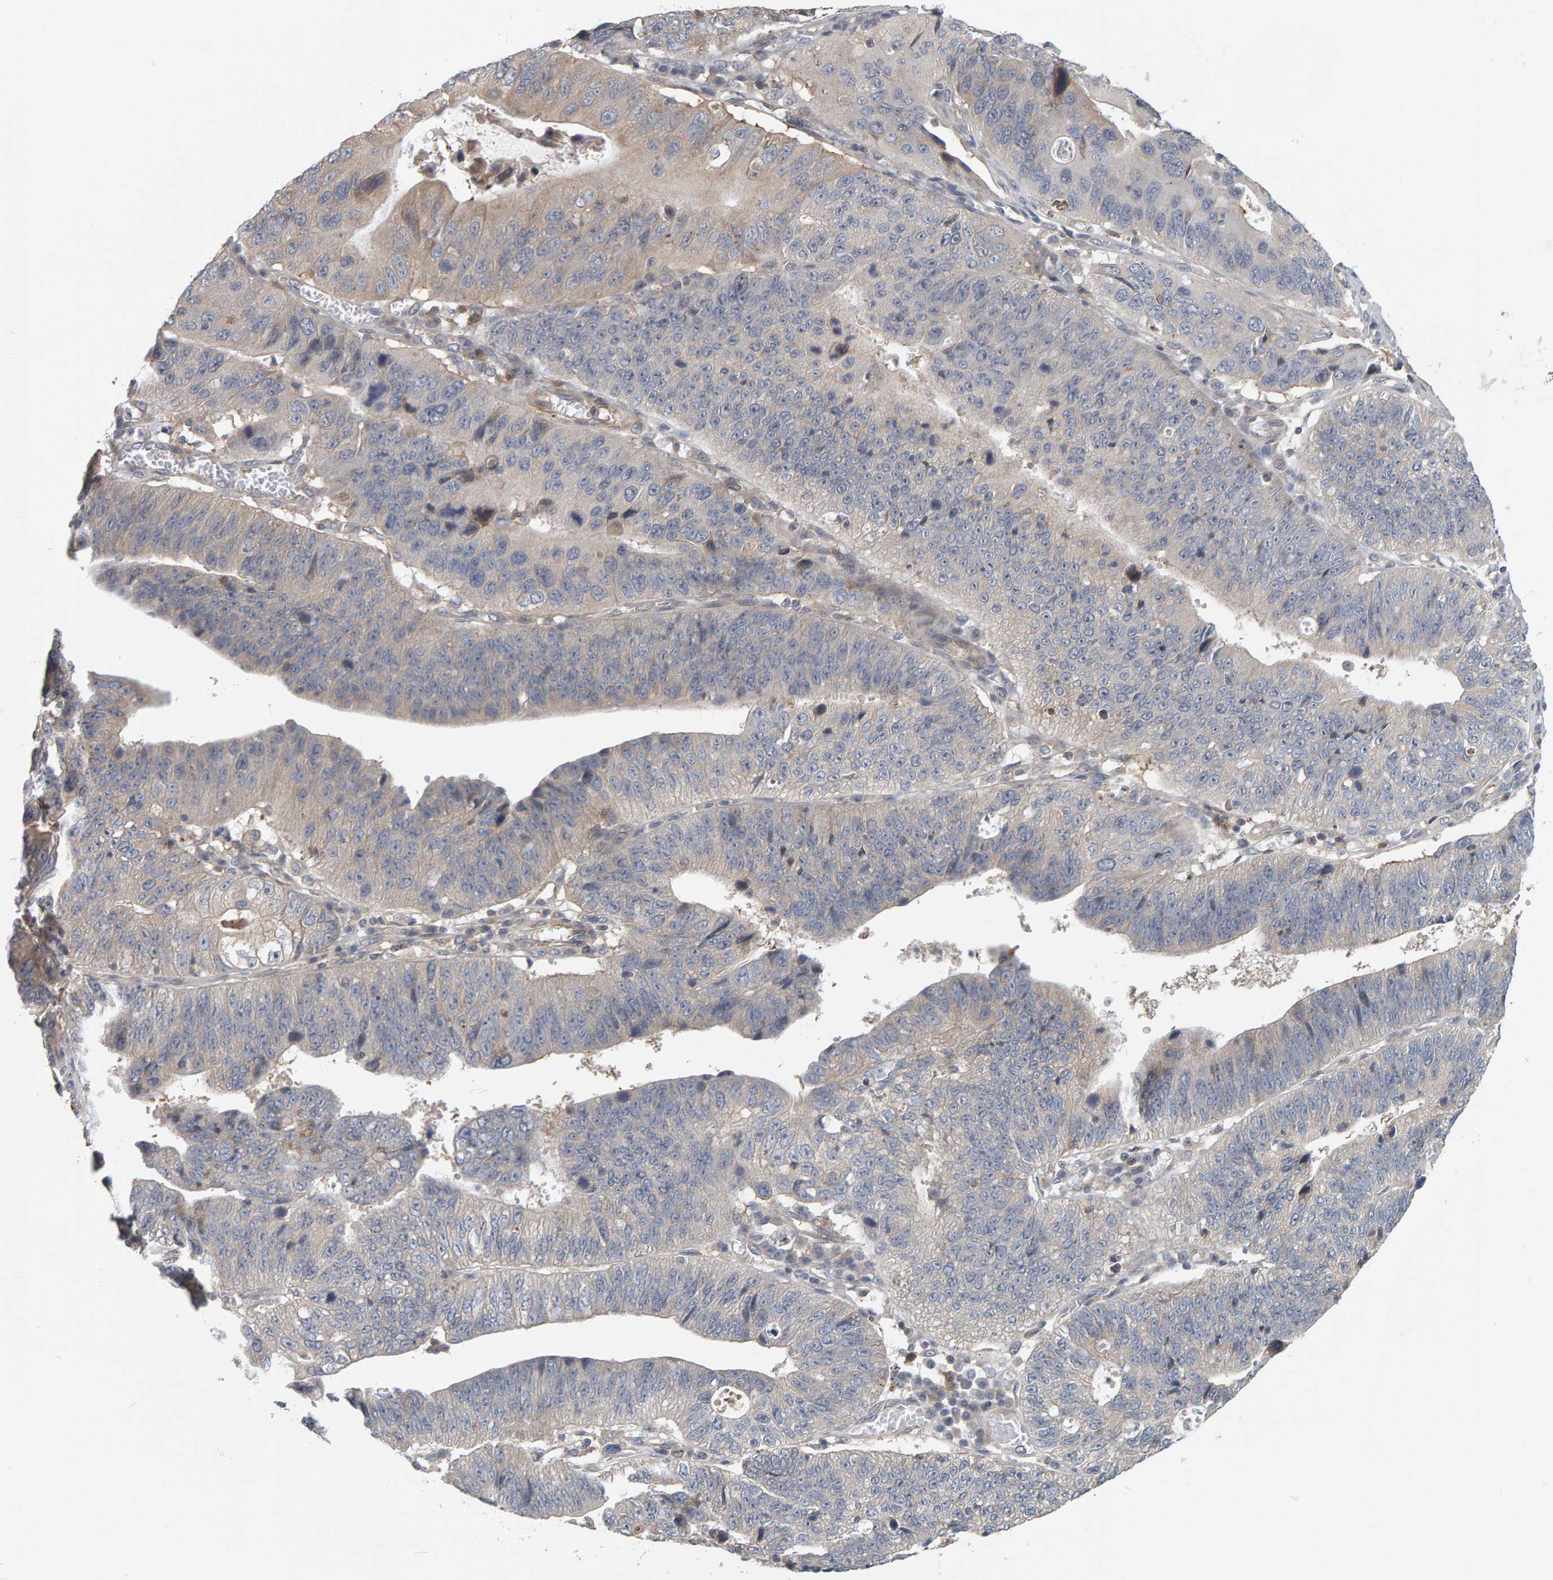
{"staining": {"intensity": "weak", "quantity": "<25%", "location": "cytoplasmic/membranous"}, "tissue": "stomach cancer", "cell_type": "Tumor cells", "image_type": "cancer", "snomed": [{"axis": "morphology", "description": "Adenocarcinoma, NOS"}, {"axis": "topography", "description": "Stomach"}], "caption": "This is an immunohistochemistry (IHC) micrograph of stomach adenocarcinoma. There is no positivity in tumor cells.", "gene": "C9orf72", "patient": {"sex": "male", "age": 59}}